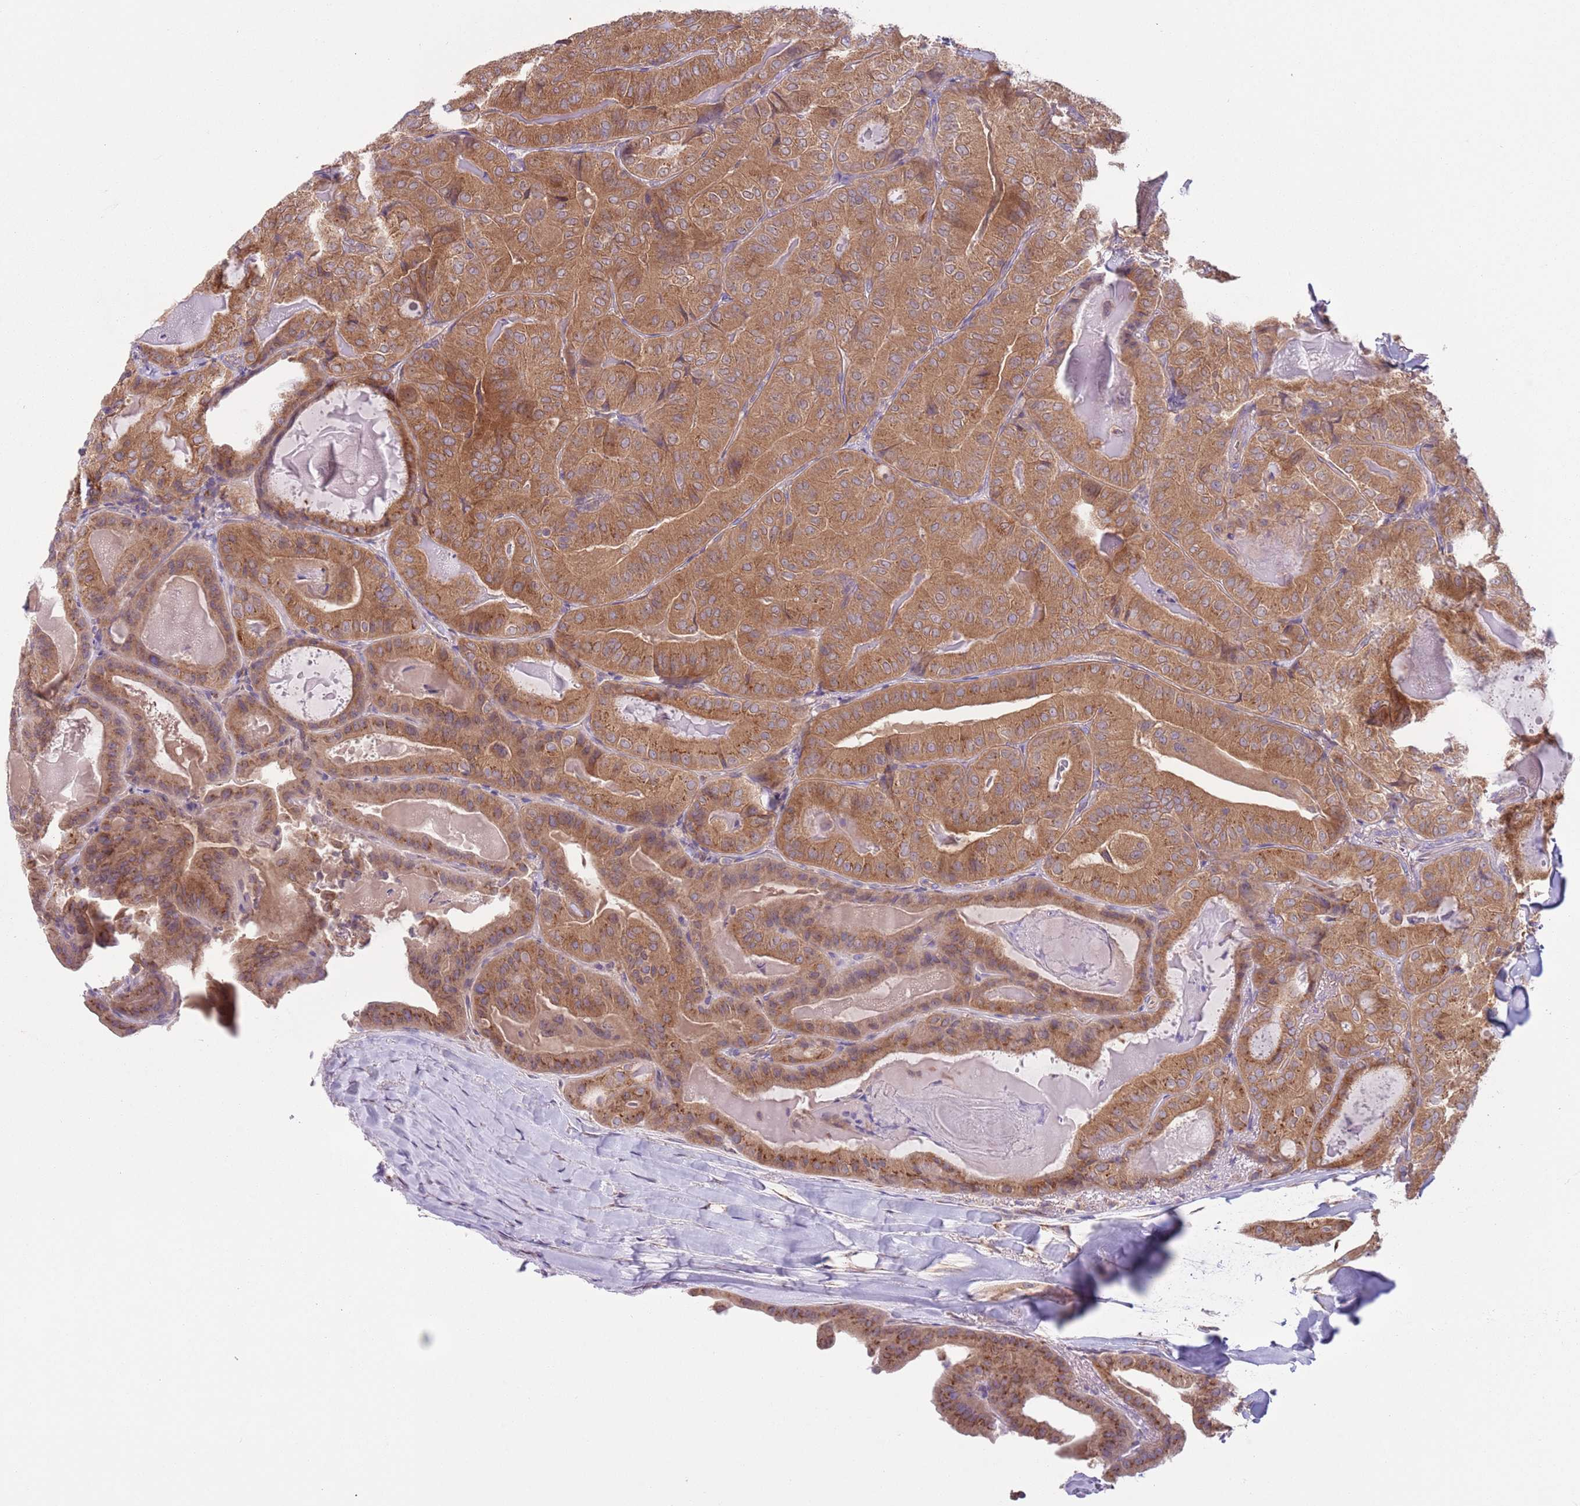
{"staining": {"intensity": "moderate", "quantity": ">75%", "location": "cytoplasmic/membranous"}, "tissue": "thyroid cancer", "cell_type": "Tumor cells", "image_type": "cancer", "snomed": [{"axis": "morphology", "description": "Papillary adenocarcinoma, NOS"}, {"axis": "topography", "description": "Thyroid gland"}], "caption": "A medium amount of moderate cytoplasmic/membranous positivity is seen in about >75% of tumor cells in thyroid cancer tissue.", "gene": "COPE", "patient": {"sex": "female", "age": 68}}